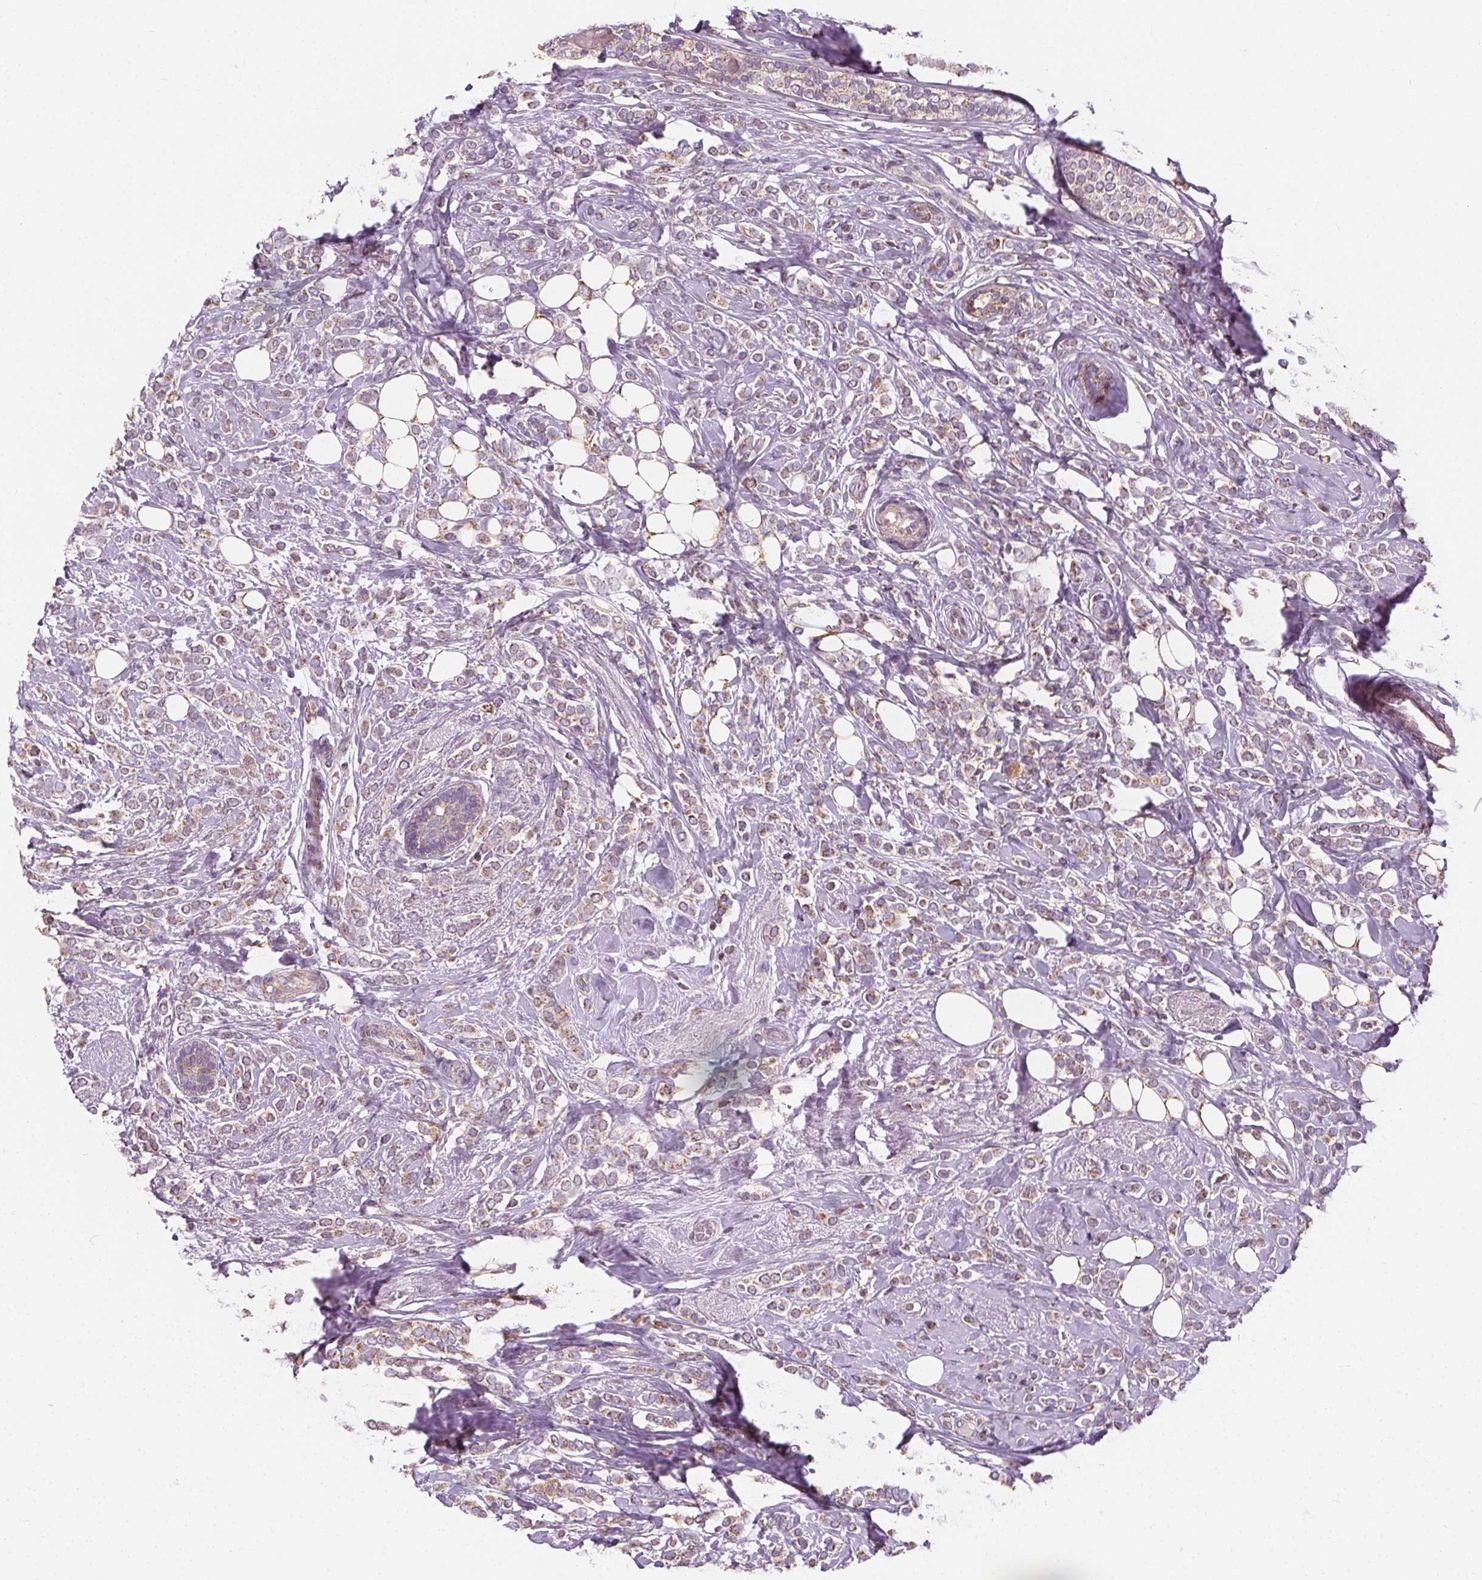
{"staining": {"intensity": "weak", "quantity": "25%-75%", "location": "cytoplasmic/membranous"}, "tissue": "breast cancer", "cell_type": "Tumor cells", "image_type": "cancer", "snomed": [{"axis": "morphology", "description": "Lobular carcinoma"}, {"axis": "topography", "description": "Breast"}], "caption": "IHC (DAB (3,3'-diaminobenzidine)) staining of lobular carcinoma (breast) reveals weak cytoplasmic/membranous protein expression in about 25%-75% of tumor cells.", "gene": "RAB20", "patient": {"sex": "female", "age": 49}}